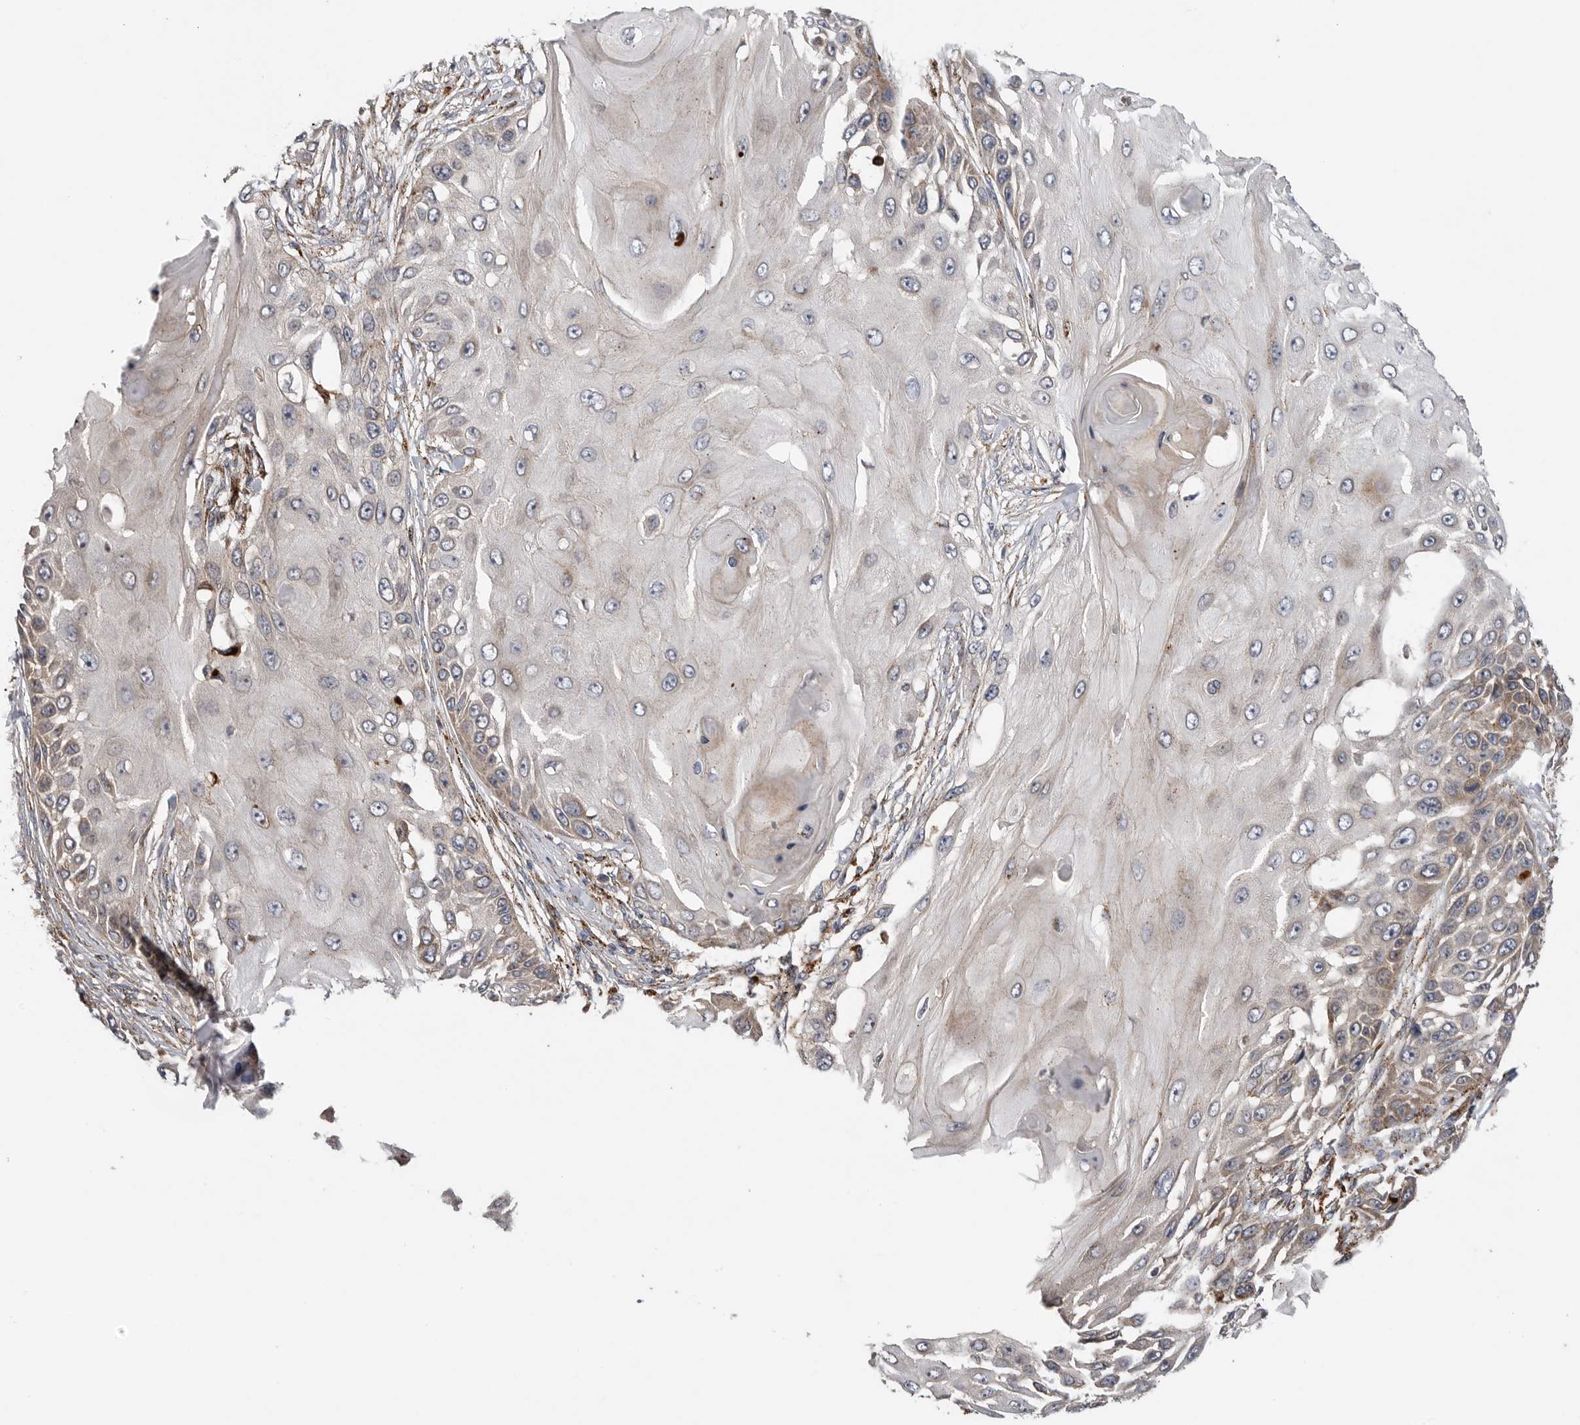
{"staining": {"intensity": "weak", "quantity": "25%-75%", "location": "cytoplasmic/membranous"}, "tissue": "skin cancer", "cell_type": "Tumor cells", "image_type": "cancer", "snomed": [{"axis": "morphology", "description": "Squamous cell carcinoma, NOS"}, {"axis": "topography", "description": "Skin"}], "caption": "A micrograph showing weak cytoplasmic/membranous positivity in about 25%-75% of tumor cells in skin cancer (squamous cell carcinoma), as visualized by brown immunohistochemical staining.", "gene": "GALNS", "patient": {"sex": "female", "age": 44}}